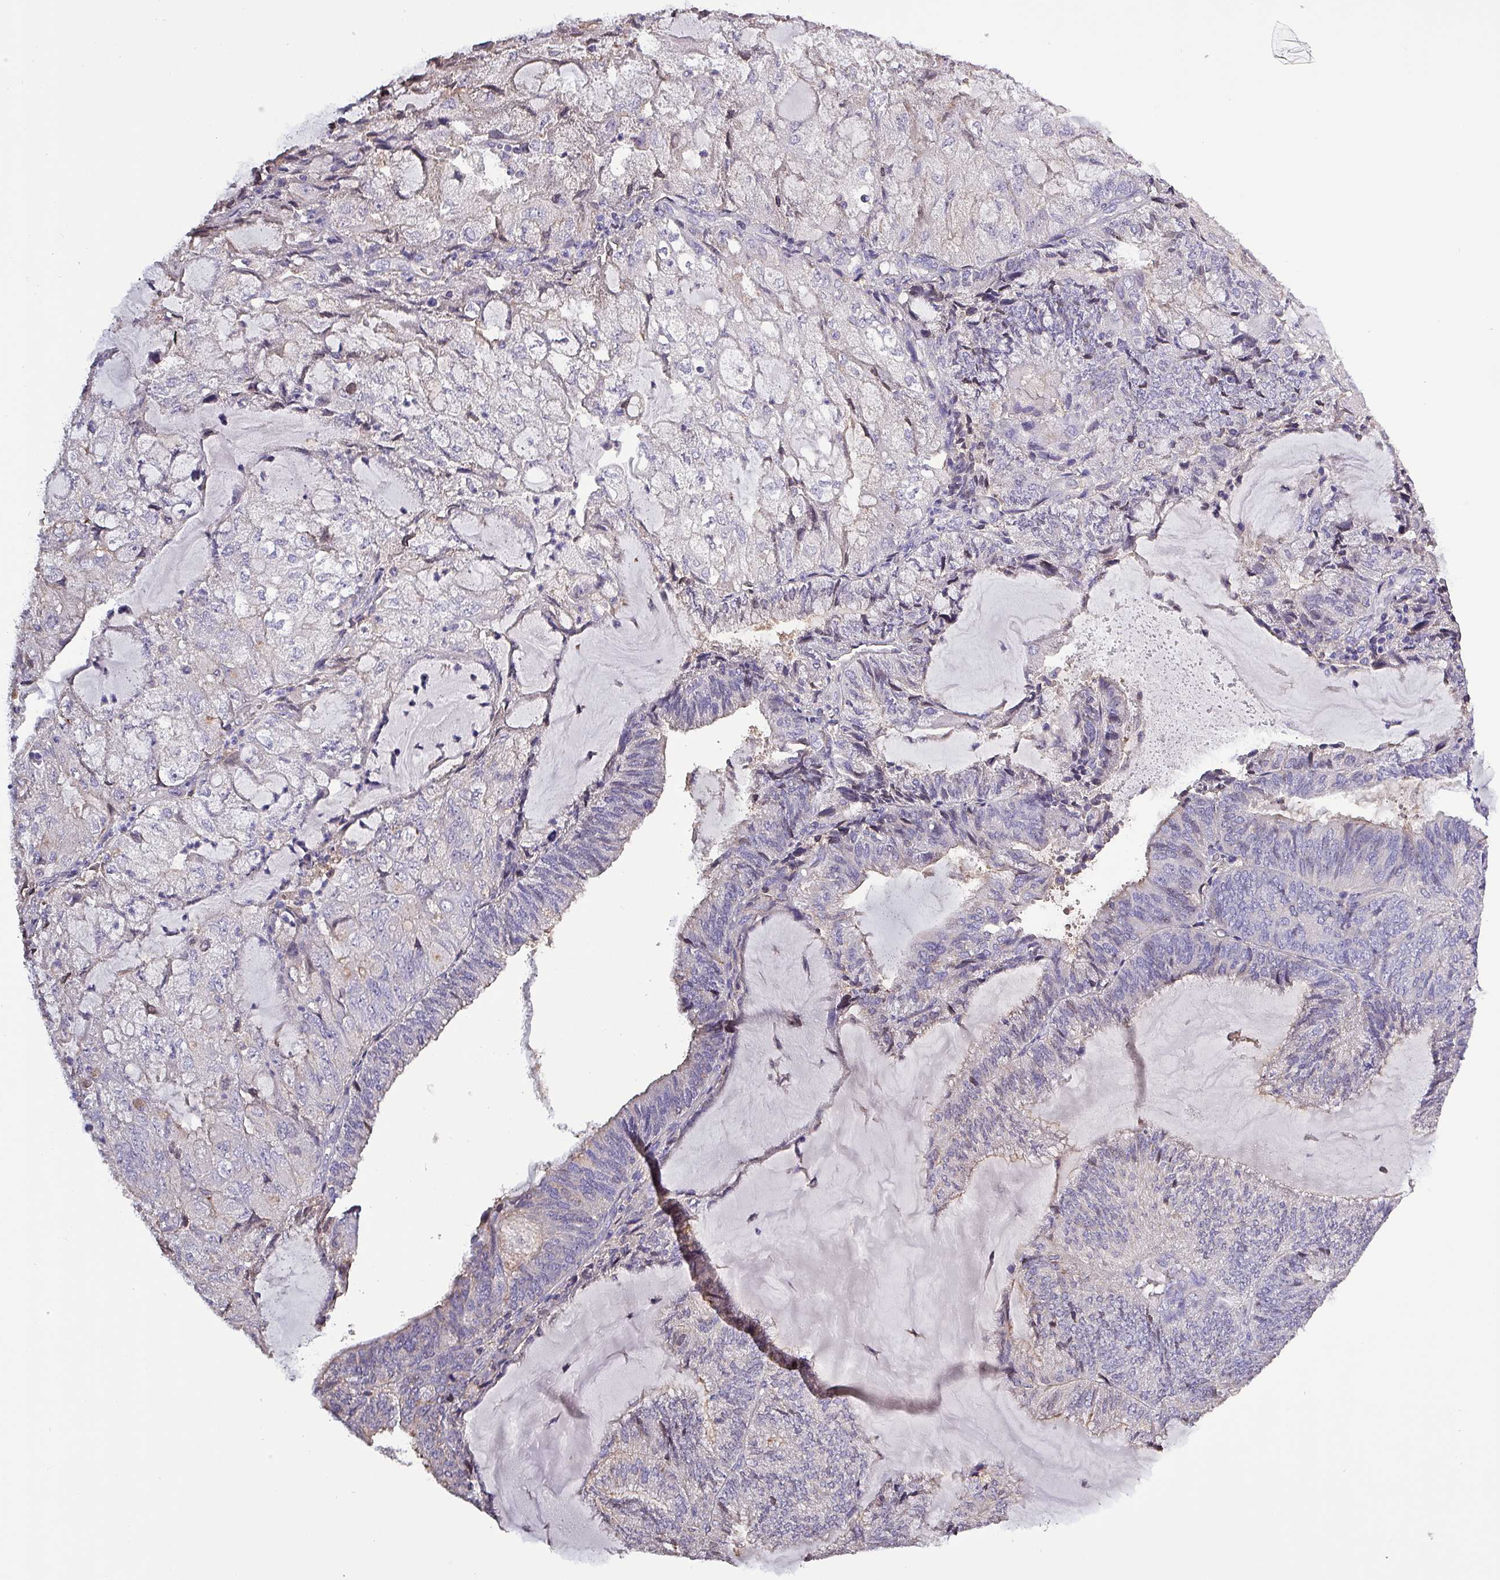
{"staining": {"intensity": "negative", "quantity": "none", "location": "none"}, "tissue": "endometrial cancer", "cell_type": "Tumor cells", "image_type": "cancer", "snomed": [{"axis": "morphology", "description": "Adenocarcinoma, NOS"}, {"axis": "topography", "description": "Endometrium"}], "caption": "Tumor cells show no significant protein positivity in endometrial adenocarcinoma.", "gene": "HTRA4", "patient": {"sex": "female", "age": 81}}